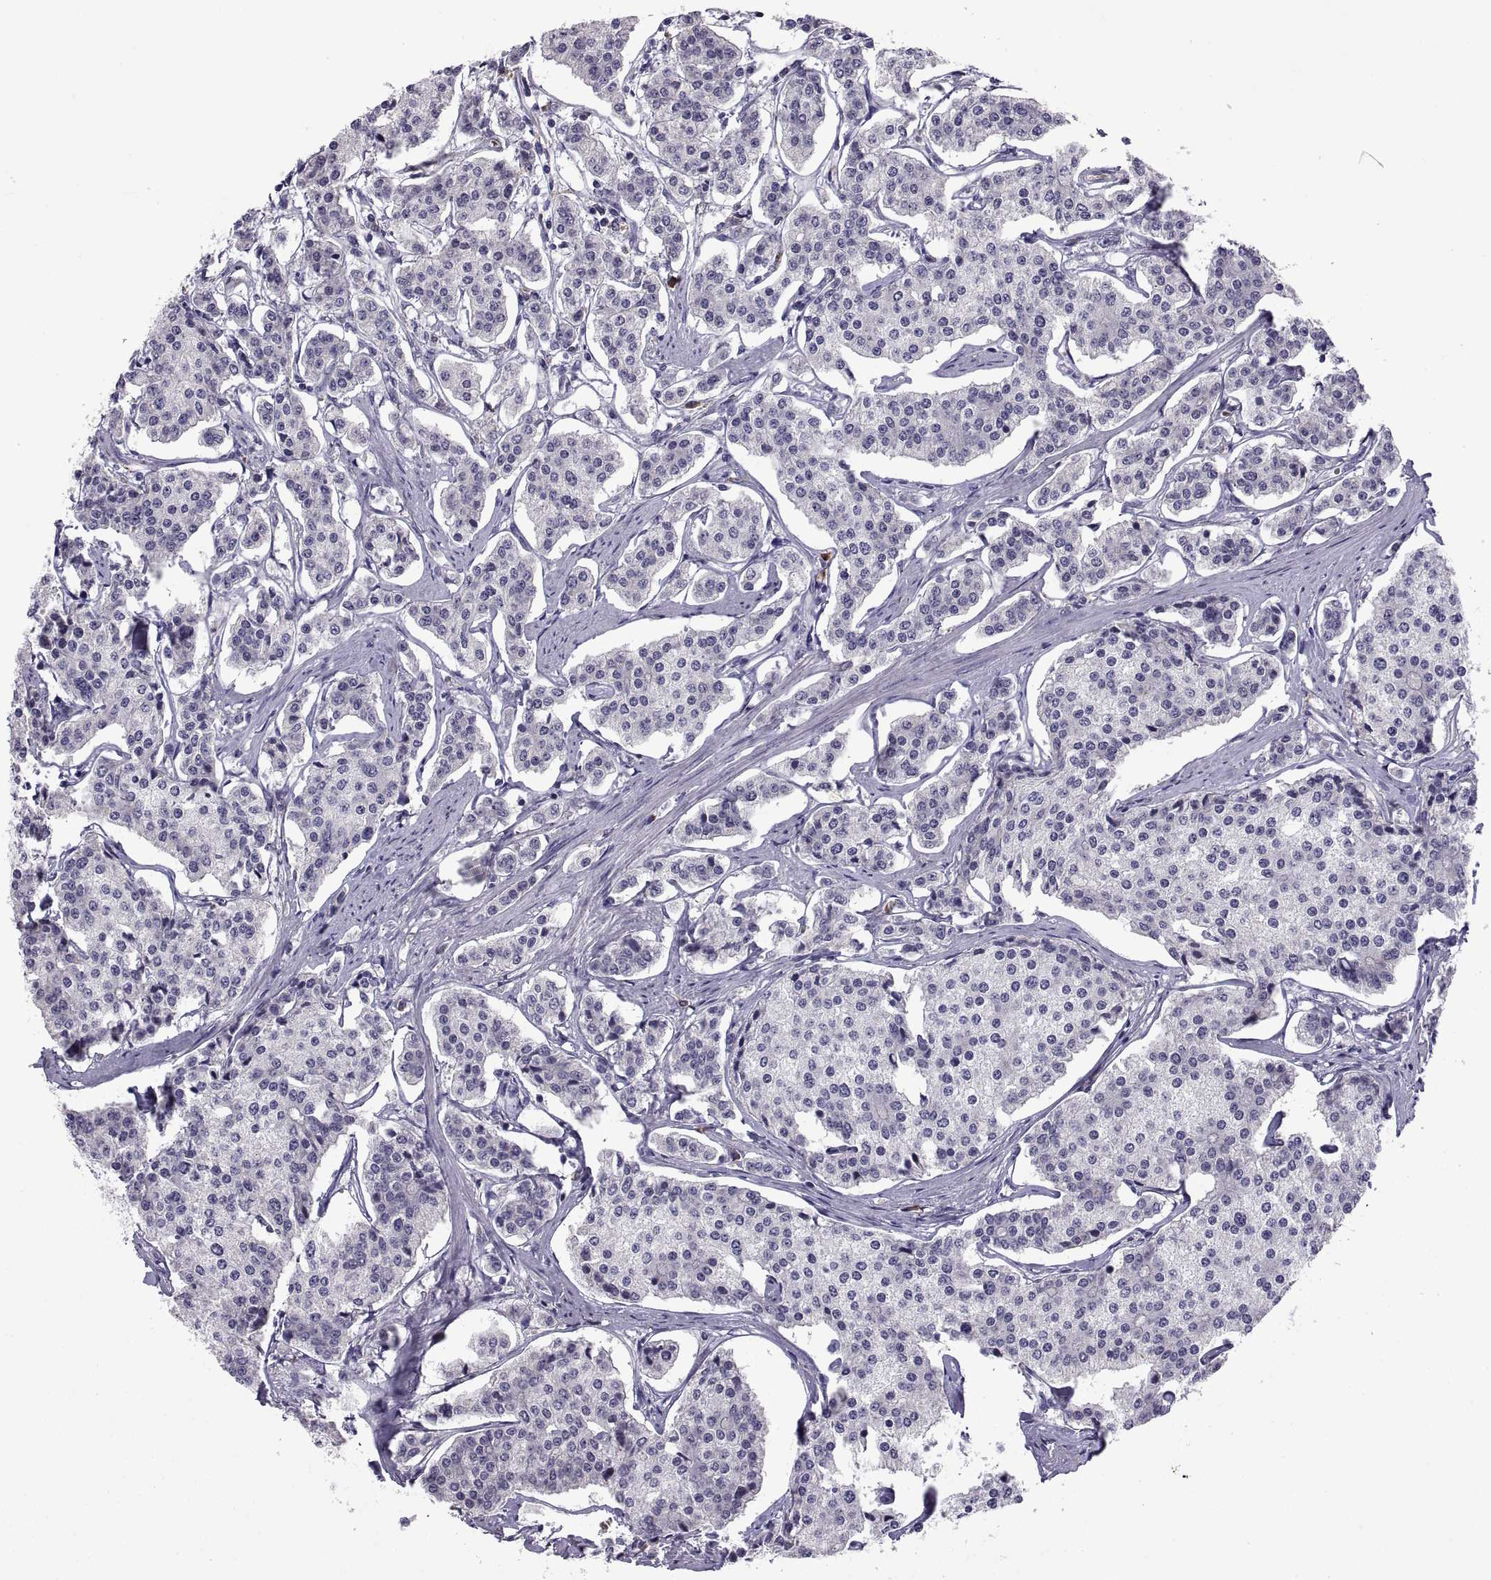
{"staining": {"intensity": "negative", "quantity": "none", "location": "none"}, "tissue": "carcinoid", "cell_type": "Tumor cells", "image_type": "cancer", "snomed": [{"axis": "morphology", "description": "Carcinoid, malignant, NOS"}, {"axis": "topography", "description": "Small intestine"}], "caption": "DAB (3,3'-diaminobenzidine) immunohistochemical staining of carcinoid shows no significant staining in tumor cells.", "gene": "DOK3", "patient": {"sex": "female", "age": 65}}